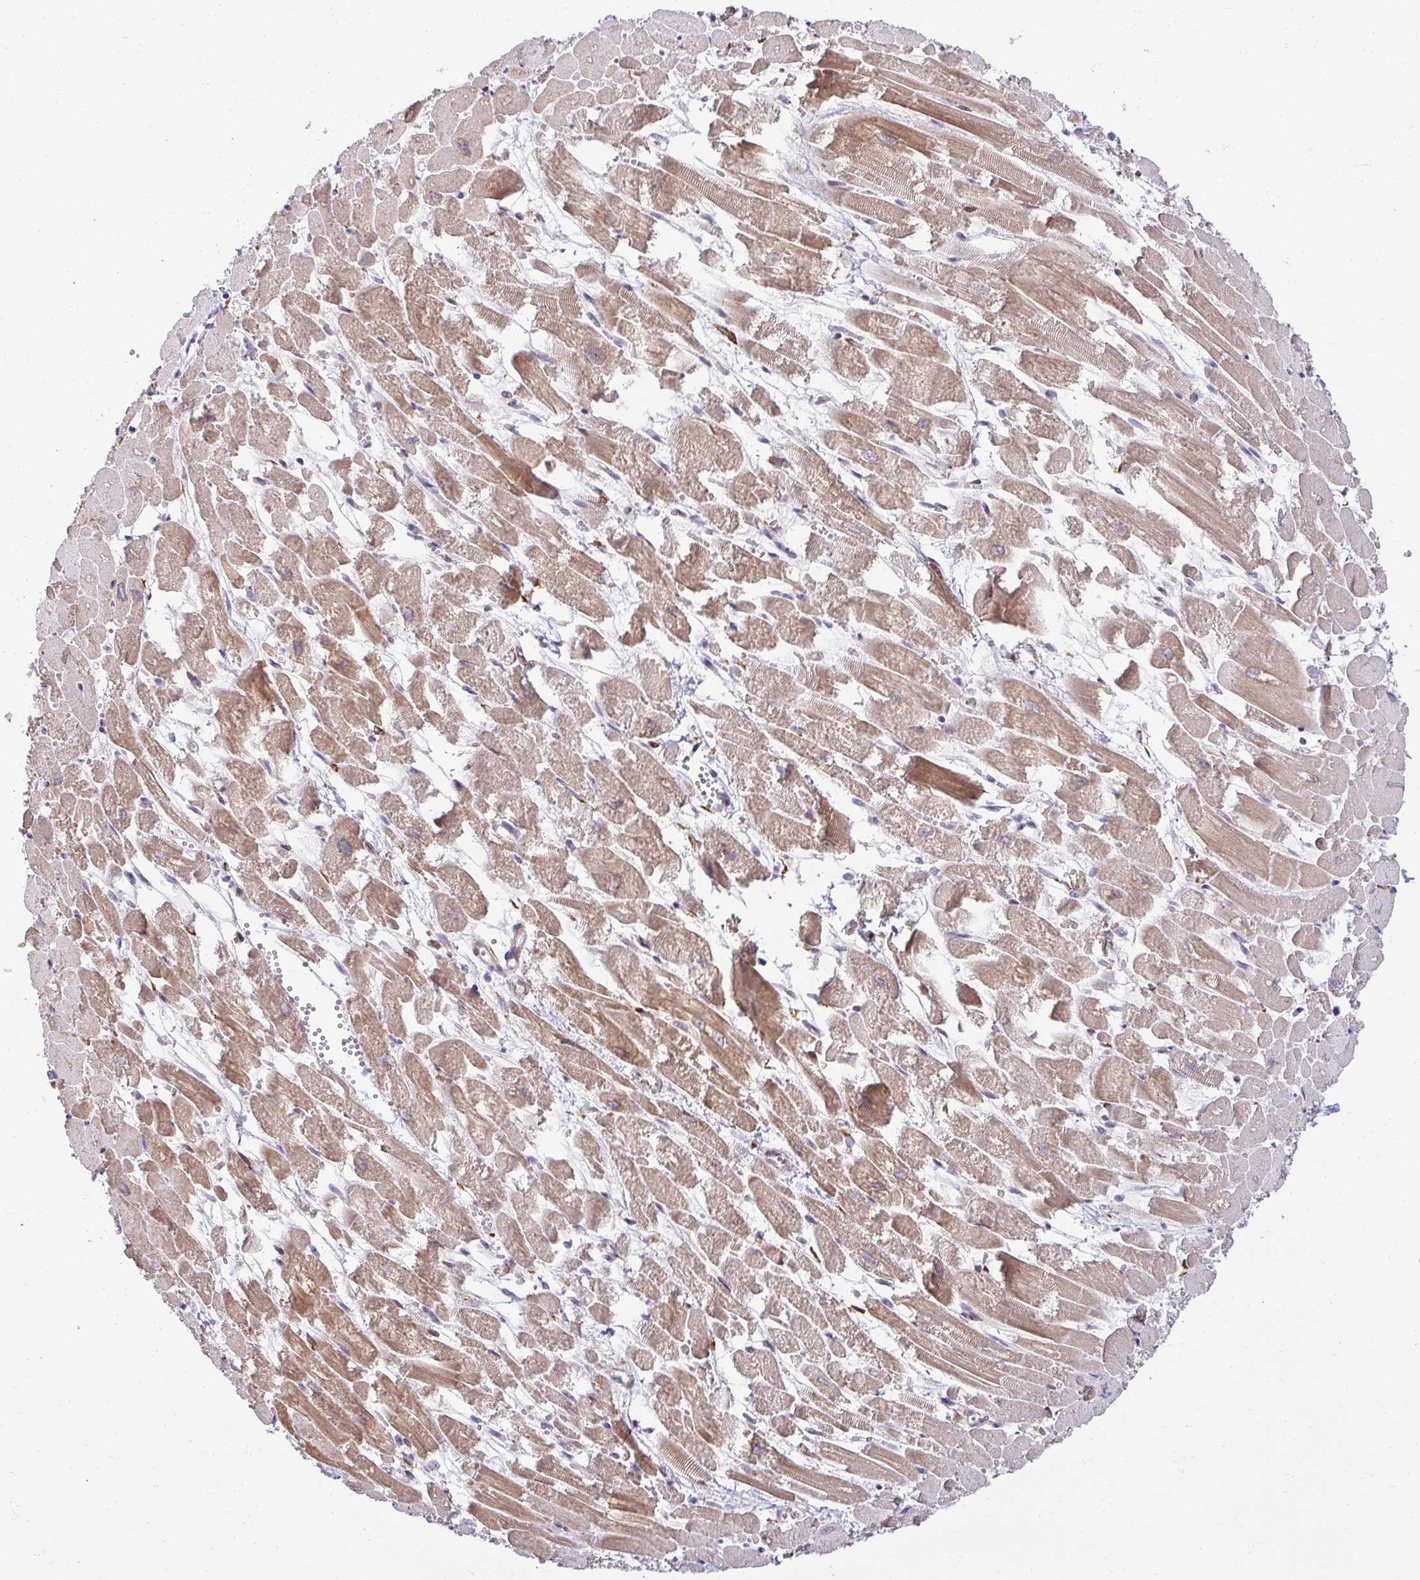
{"staining": {"intensity": "moderate", "quantity": ">75%", "location": "cytoplasmic/membranous"}, "tissue": "heart muscle", "cell_type": "Cardiomyocytes", "image_type": "normal", "snomed": [{"axis": "morphology", "description": "Normal tissue, NOS"}, {"axis": "topography", "description": "Heart"}], "caption": "Immunohistochemical staining of unremarkable heart muscle exhibits medium levels of moderate cytoplasmic/membranous positivity in approximately >75% of cardiomyocytes.", "gene": "HPS1", "patient": {"sex": "female", "age": 52}}